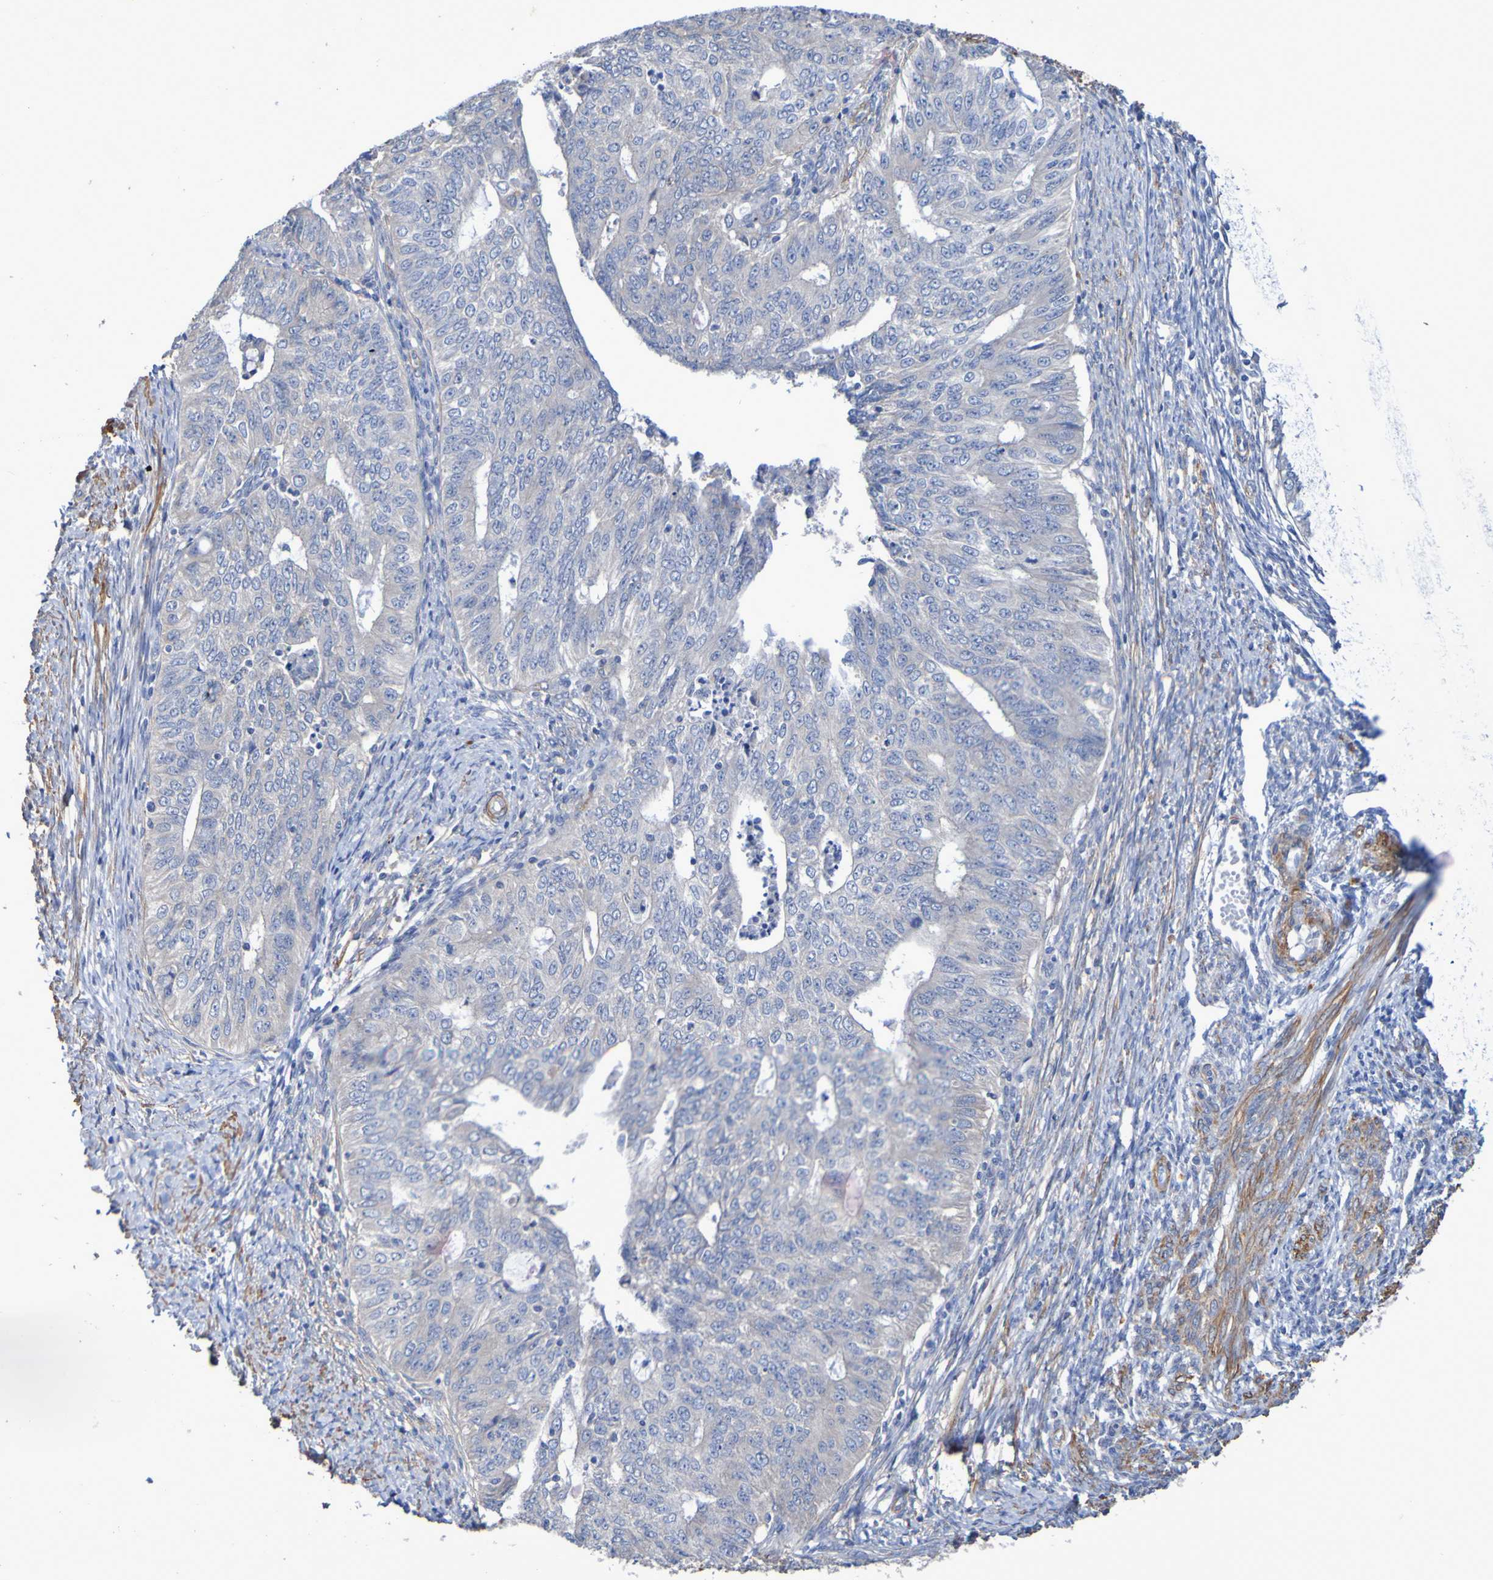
{"staining": {"intensity": "moderate", "quantity": "25%-75%", "location": "cytoplasmic/membranous"}, "tissue": "endometrial cancer", "cell_type": "Tumor cells", "image_type": "cancer", "snomed": [{"axis": "morphology", "description": "Adenocarcinoma, NOS"}, {"axis": "topography", "description": "Endometrium"}], "caption": "Immunohistochemical staining of endometrial adenocarcinoma shows moderate cytoplasmic/membranous protein expression in approximately 25%-75% of tumor cells. (IHC, brightfield microscopy, high magnification).", "gene": "SRPRB", "patient": {"sex": "female", "age": 32}}